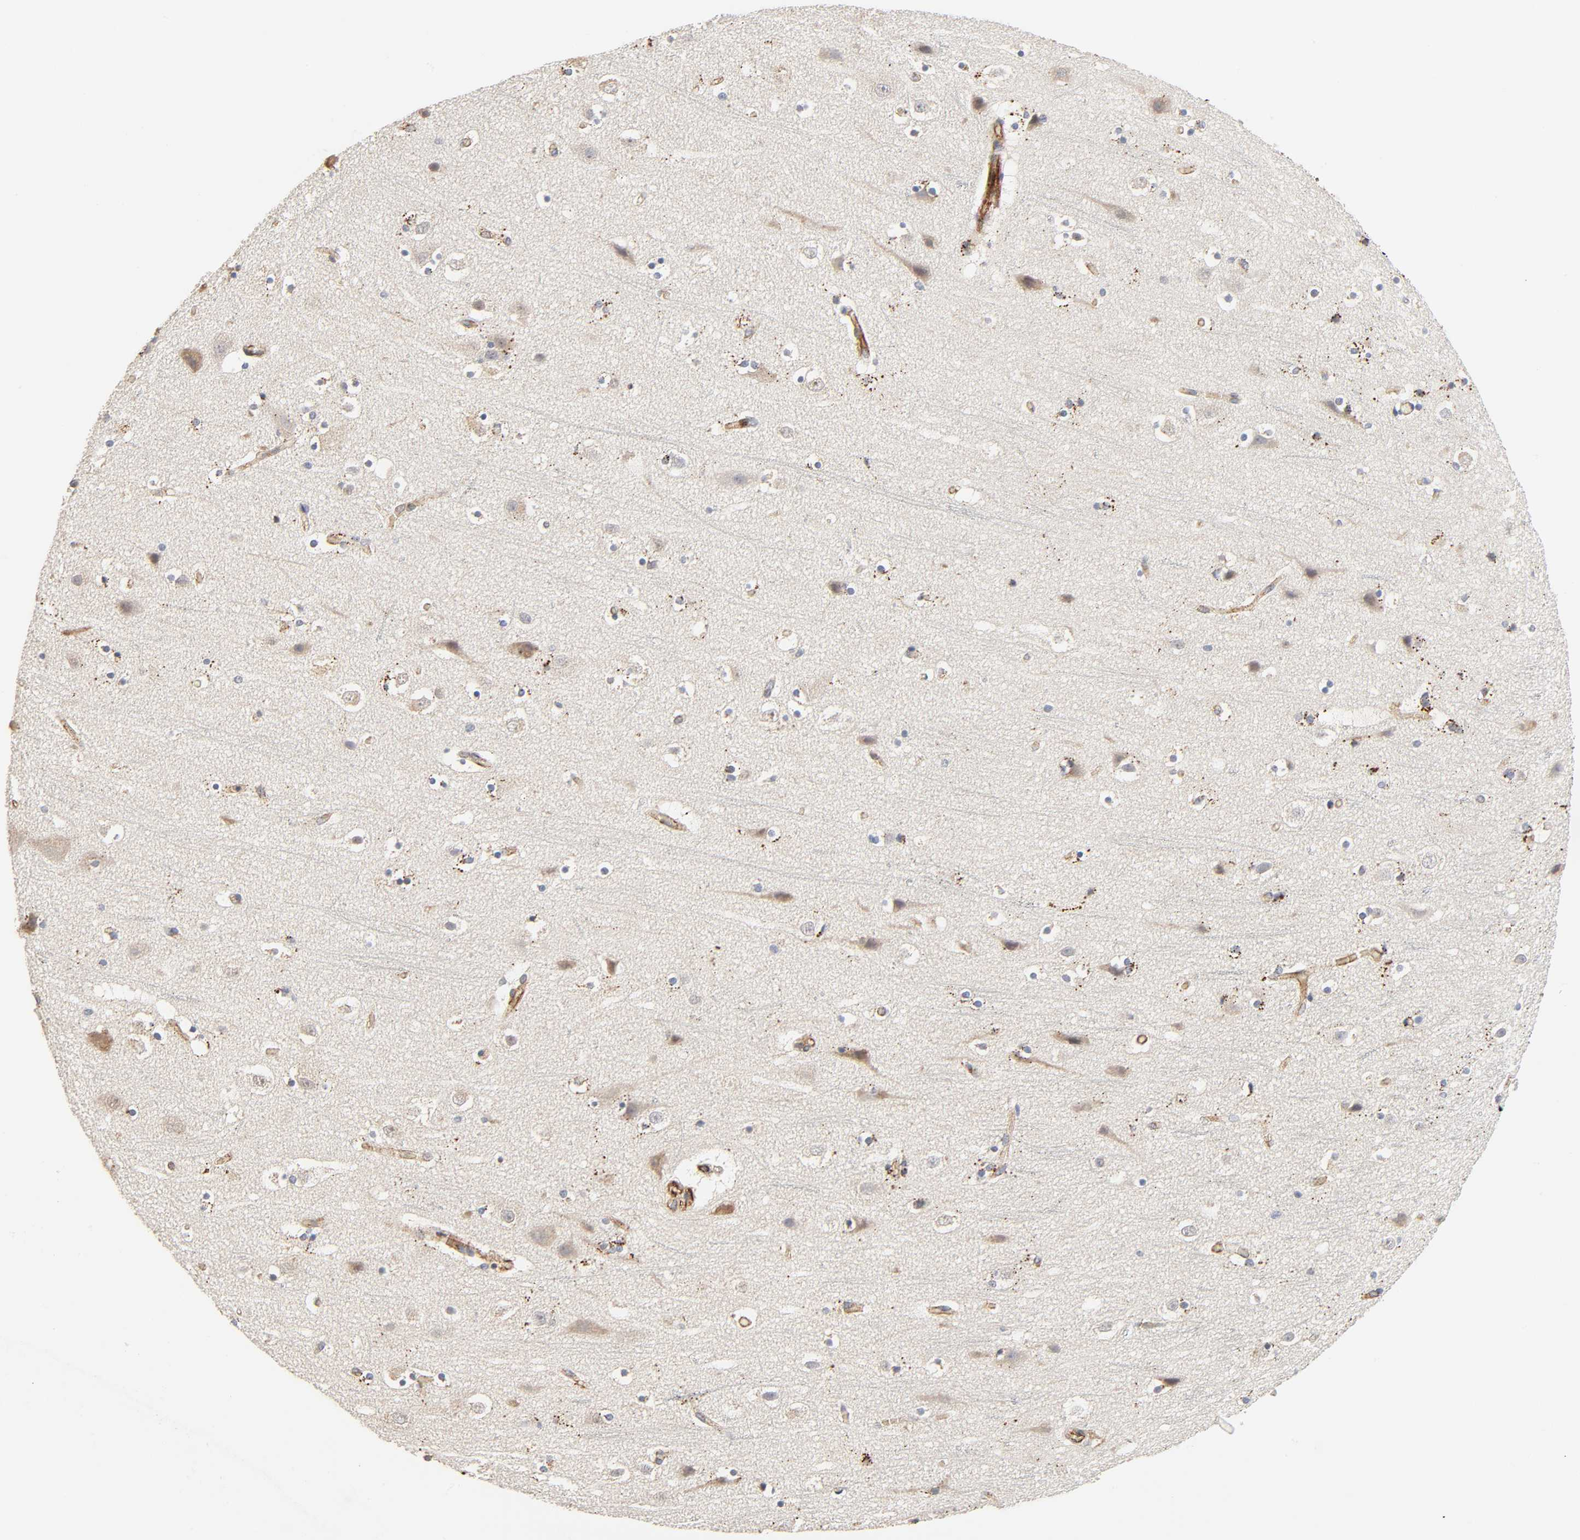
{"staining": {"intensity": "moderate", "quantity": ">75%", "location": "cytoplasmic/membranous"}, "tissue": "cerebral cortex", "cell_type": "Endothelial cells", "image_type": "normal", "snomed": [{"axis": "morphology", "description": "Normal tissue, NOS"}, {"axis": "topography", "description": "Cerebral cortex"}], "caption": "About >75% of endothelial cells in normal human cerebral cortex show moderate cytoplasmic/membranous protein positivity as visualized by brown immunohistochemical staining.", "gene": "REEP5", "patient": {"sex": "male", "age": 45}}